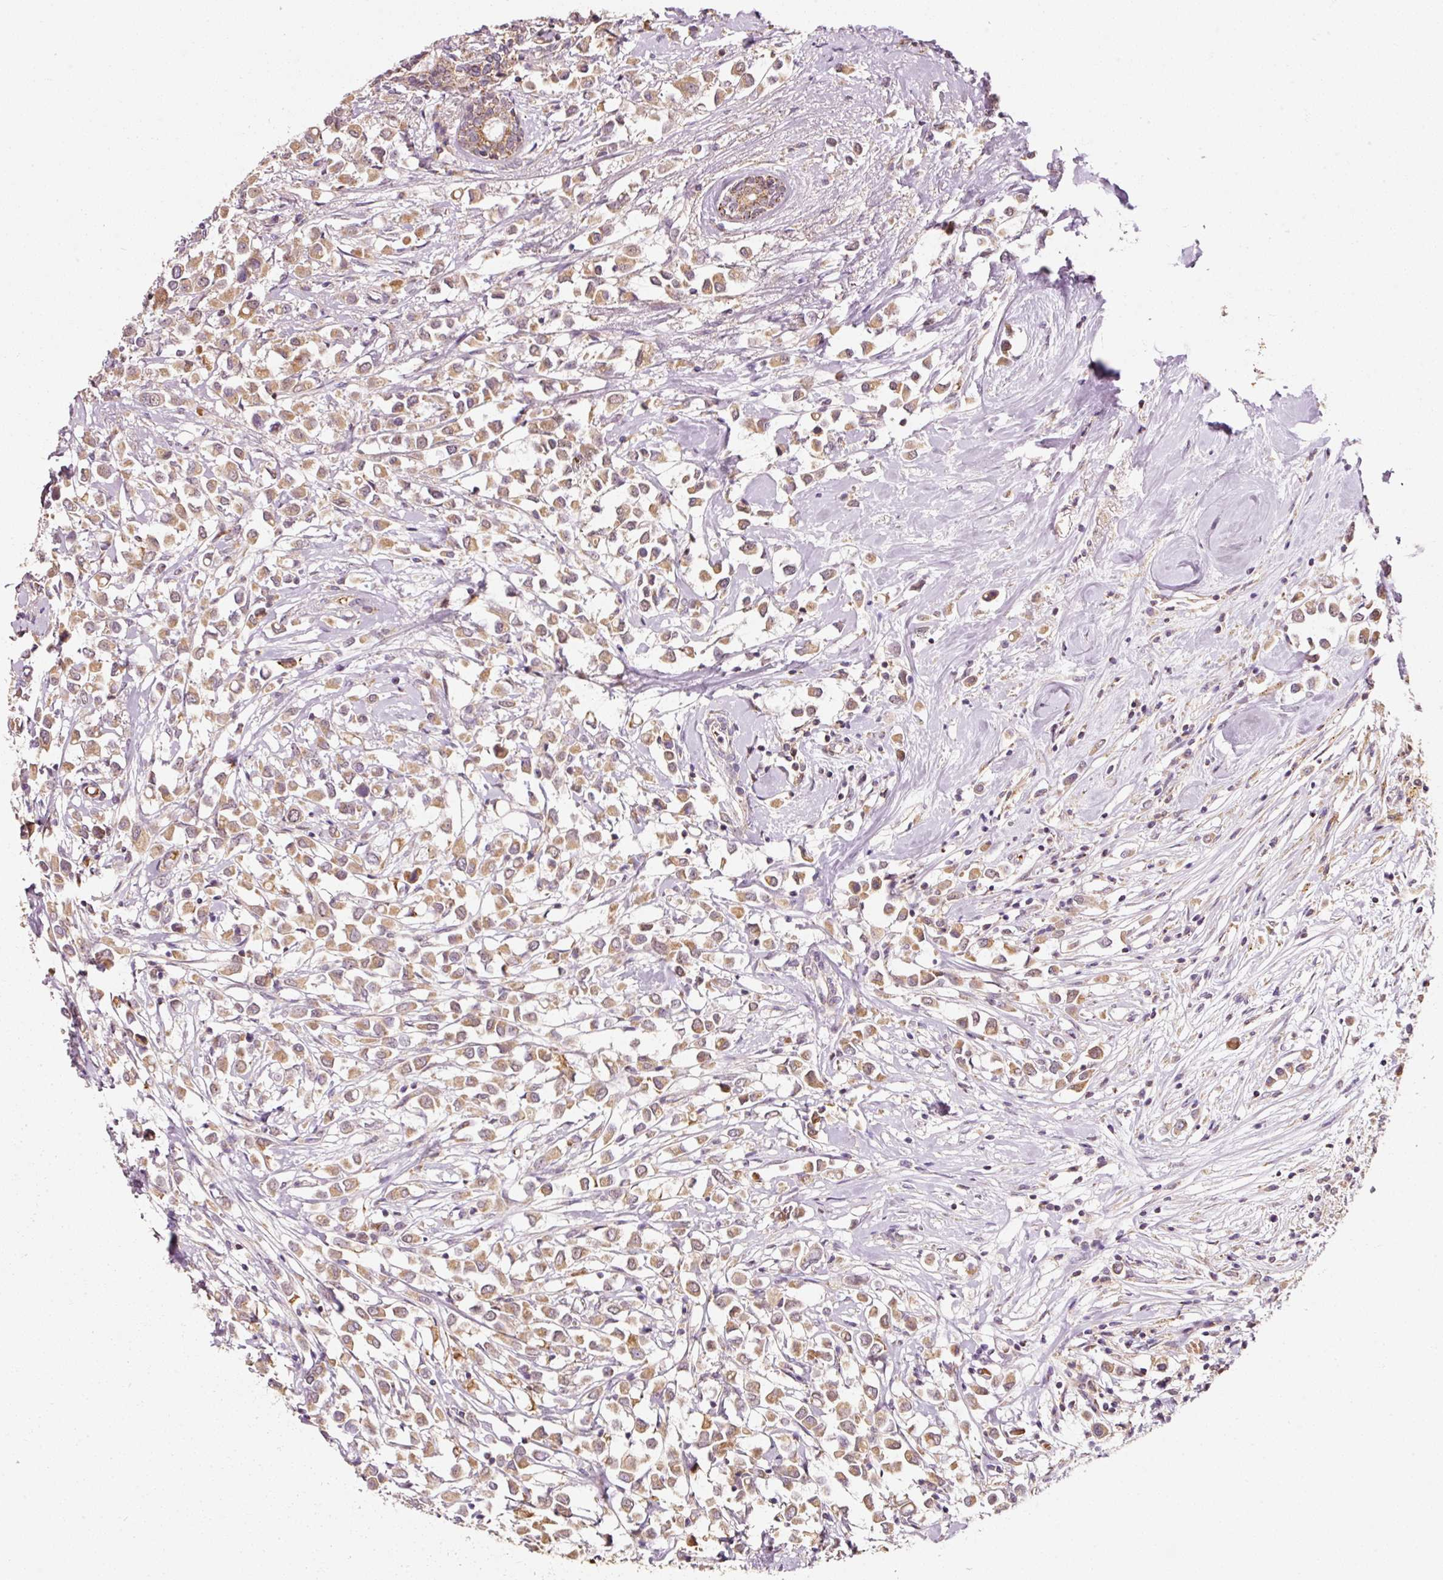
{"staining": {"intensity": "moderate", "quantity": ">75%", "location": "cytoplasmic/membranous"}, "tissue": "breast cancer", "cell_type": "Tumor cells", "image_type": "cancer", "snomed": [{"axis": "morphology", "description": "Duct carcinoma"}, {"axis": "topography", "description": "Breast"}], "caption": "A medium amount of moderate cytoplasmic/membranous staining is present in about >75% of tumor cells in breast cancer tissue. (DAB (3,3'-diaminobenzidine) IHC, brown staining for protein, blue staining for nuclei).", "gene": "ZNF460", "patient": {"sex": "female", "age": 61}}